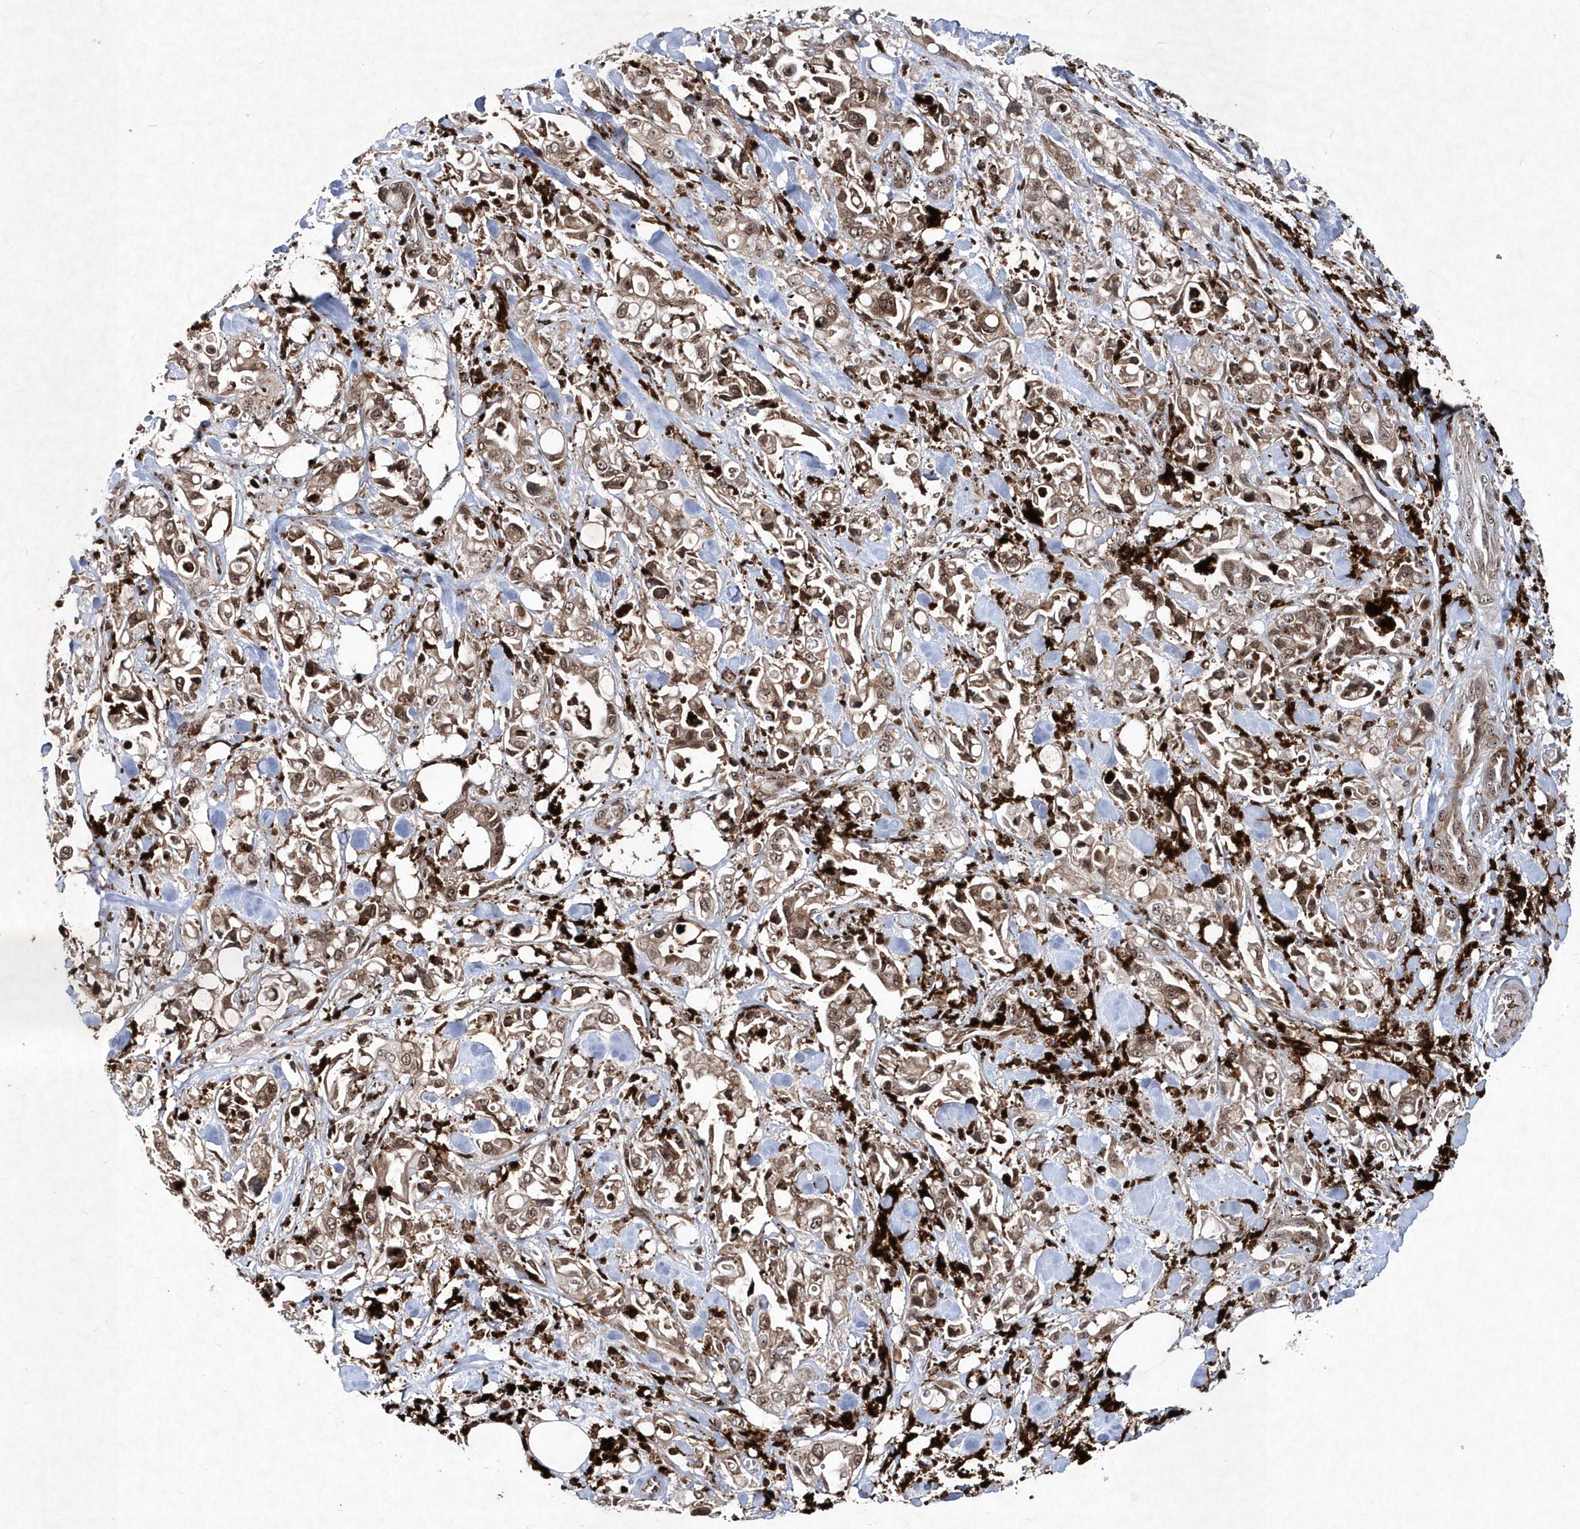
{"staining": {"intensity": "moderate", "quantity": ">75%", "location": "cytoplasmic/membranous,nuclear"}, "tissue": "pancreatic cancer", "cell_type": "Tumor cells", "image_type": "cancer", "snomed": [{"axis": "morphology", "description": "Adenocarcinoma, NOS"}, {"axis": "topography", "description": "Pancreas"}], "caption": "Immunohistochemical staining of human pancreatic adenocarcinoma reveals medium levels of moderate cytoplasmic/membranous and nuclear staining in about >75% of tumor cells.", "gene": "SOWAHB", "patient": {"sex": "male", "age": 70}}